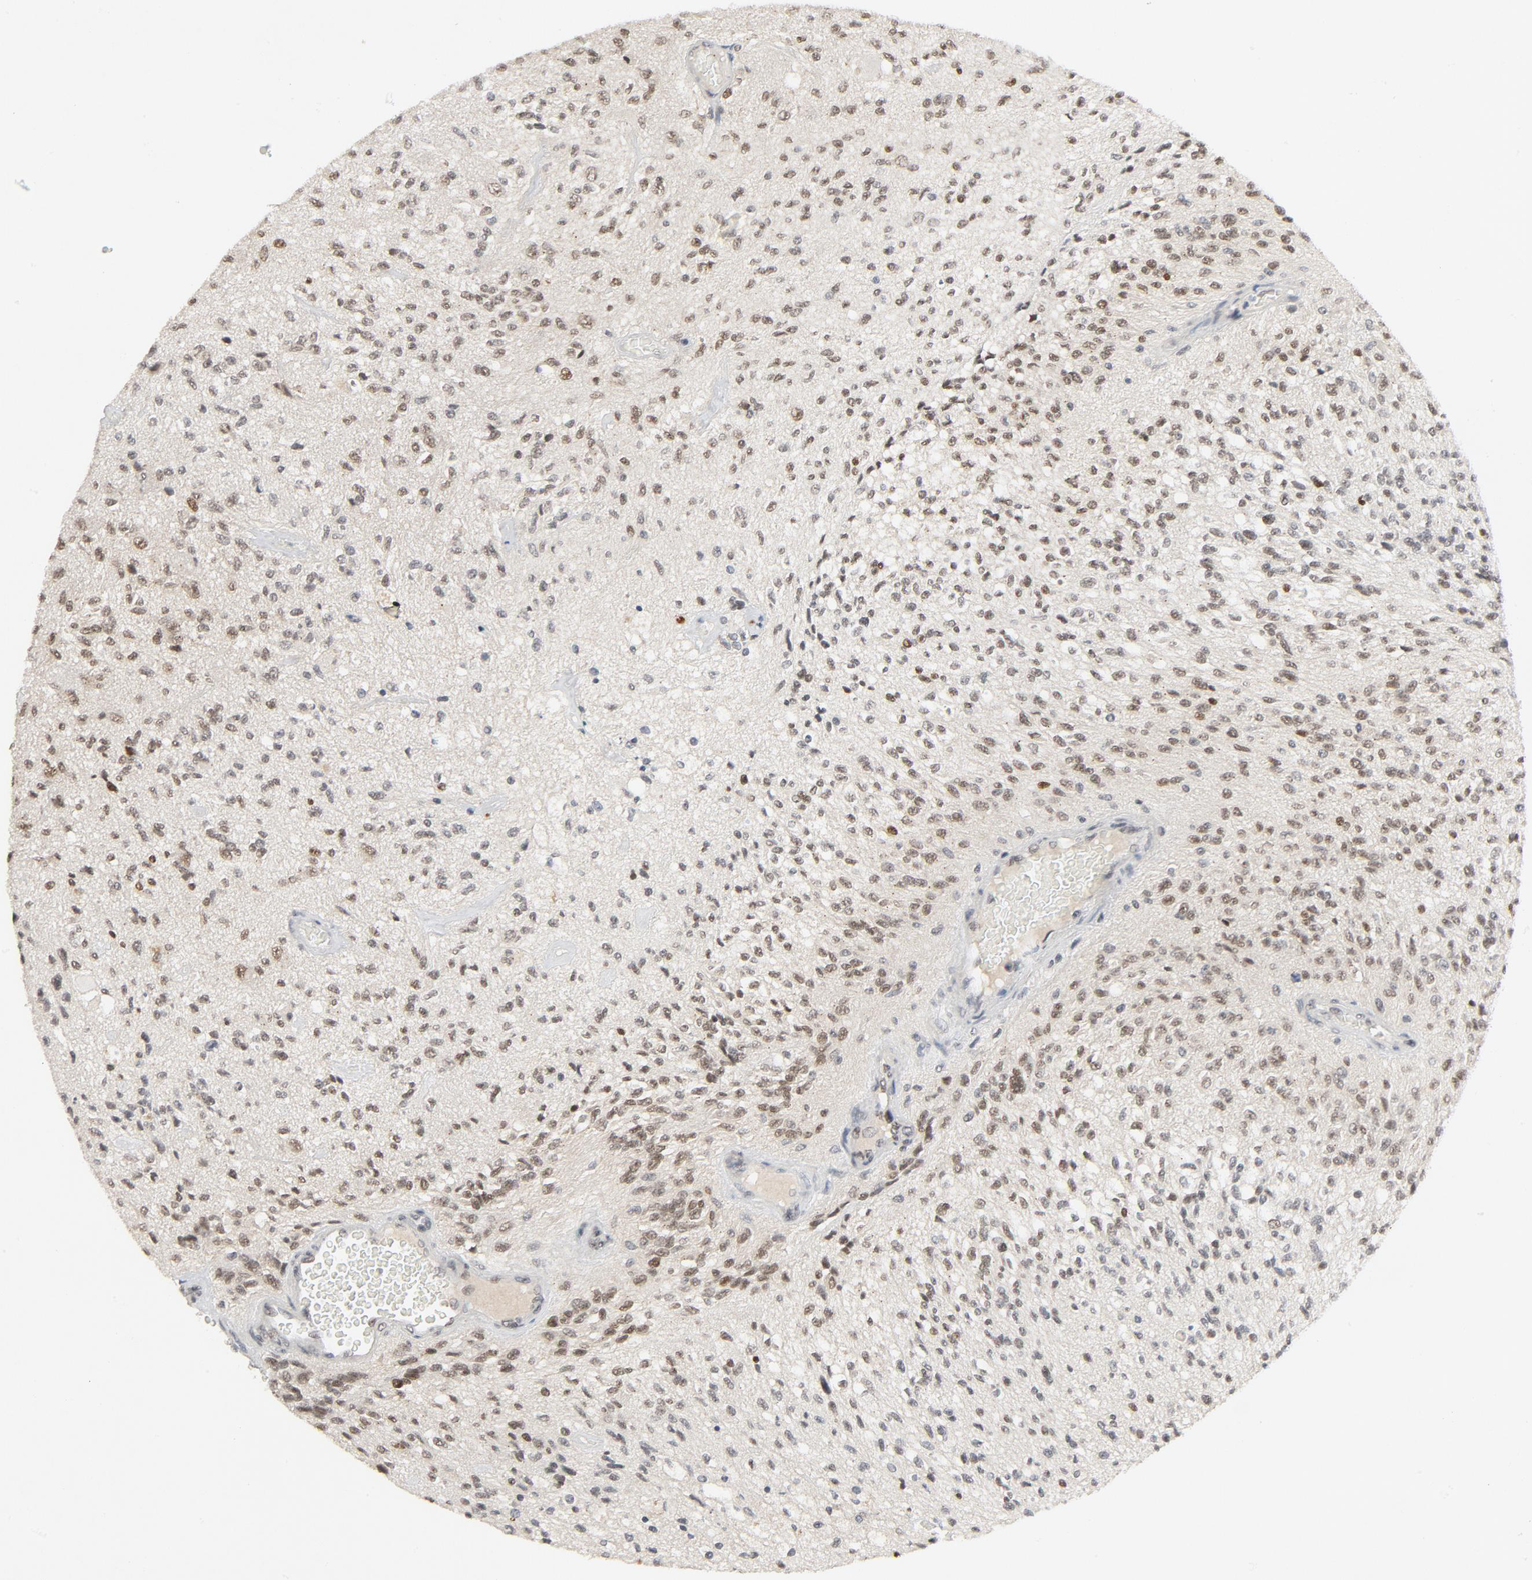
{"staining": {"intensity": "moderate", "quantity": "25%-75%", "location": "nuclear"}, "tissue": "glioma", "cell_type": "Tumor cells", "image_type": "cancer", "snomed": [{"axis": "morphology", "description": "Normal tissue, NOS"}, {"axis": "morphology", "description": "Glioma, malignant, High grade"}, {"axis": "topography", "description": "Cerebral cortex"}], "caption": "A brown stain shows moderate nuclear positivity of a protein in malignant high-grade glioma tumor cells.", "gene": "SMARCD1", "patient": {"sex": "male", "age": 77}}